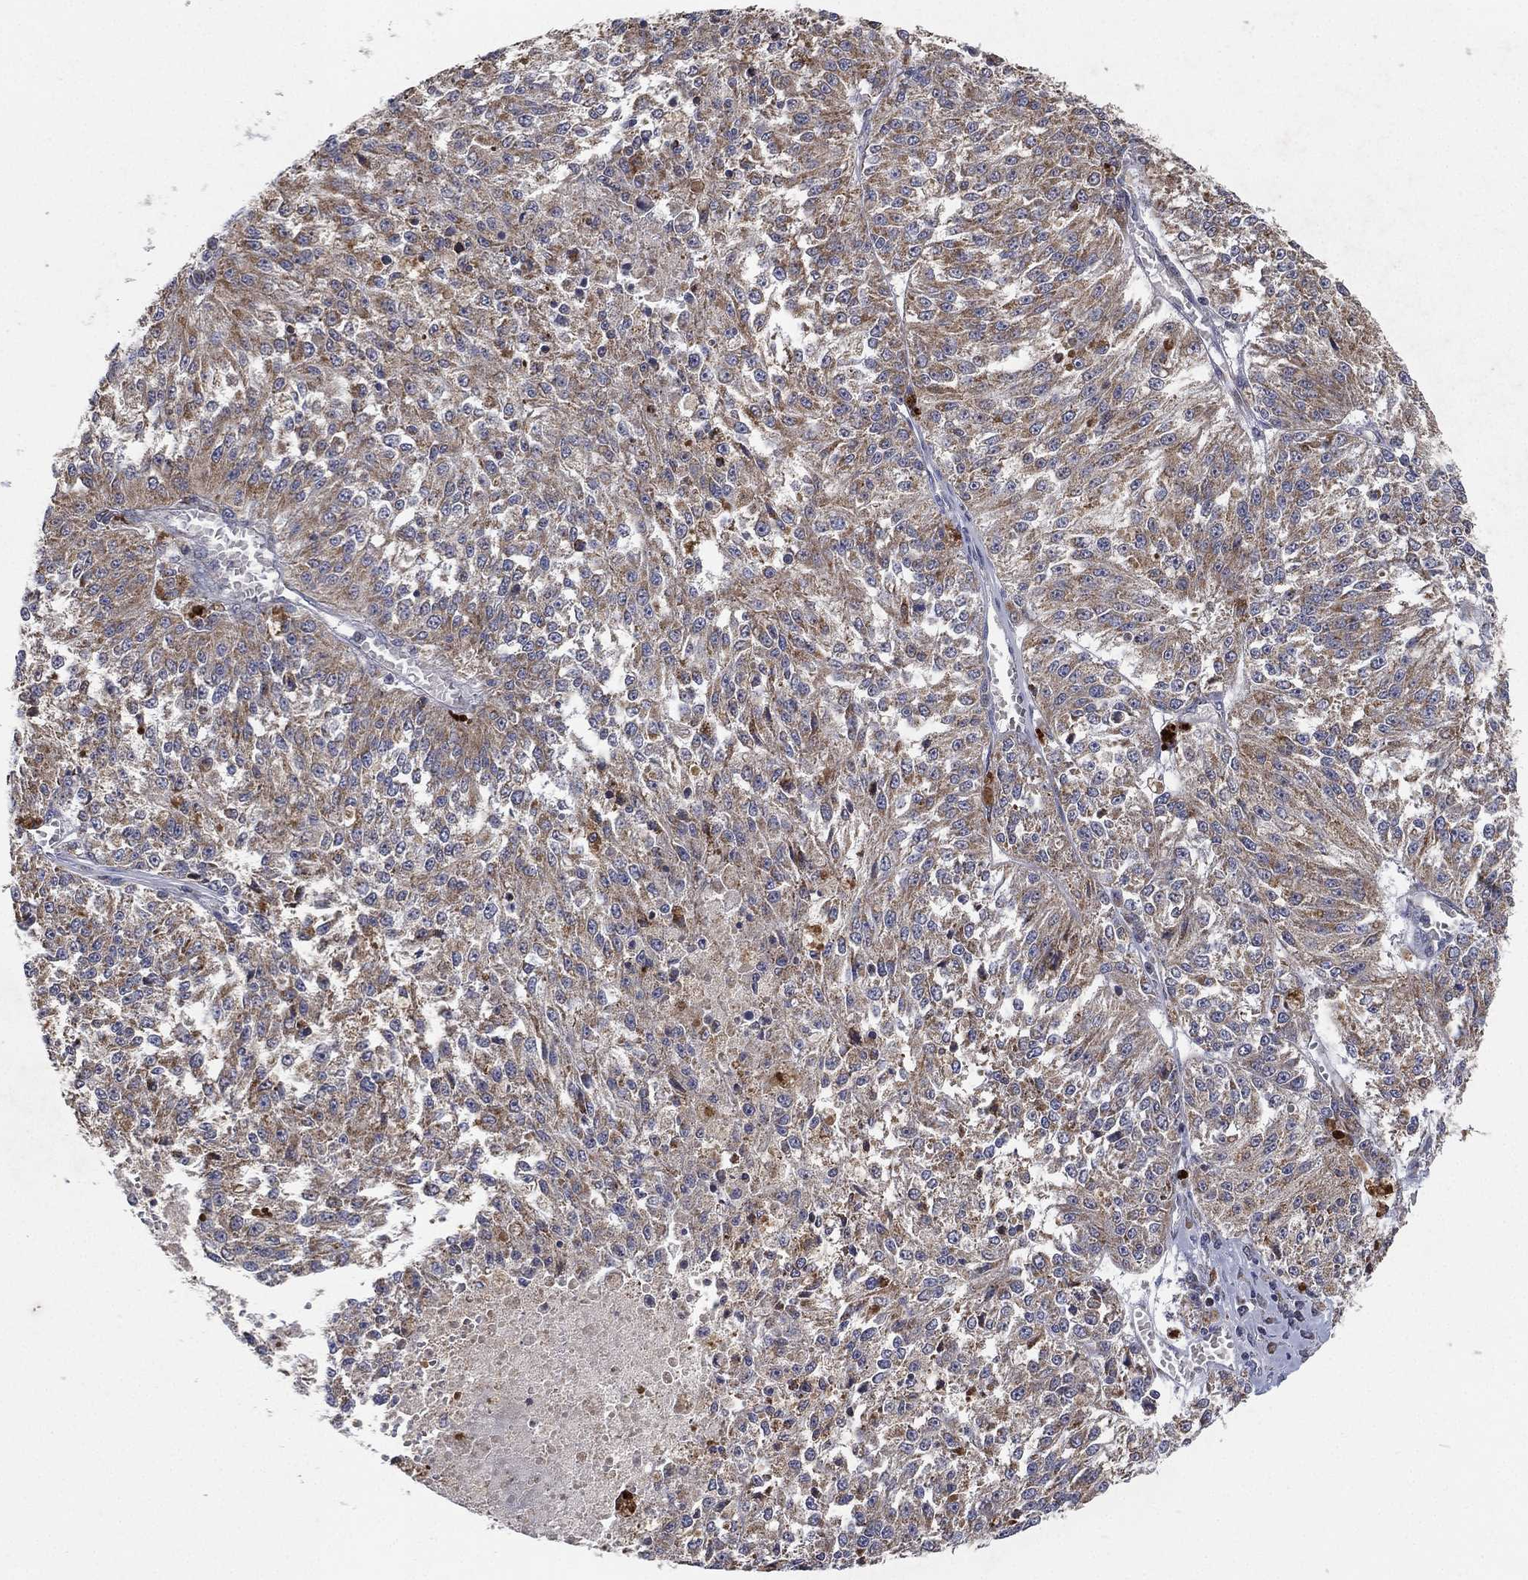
{"staining": {"intensity": "weak", "quantity": ">75%", "location": "cytoplasmic/membranous"}, "tissue": "melanoma", "cell_type": "Tumor cells", "image_type": "cancer", "snomed": [{"axis": "morphology", "description": "Malignant melanoma, Metastatic site"}, {"axis": "topography", "description": "Lymph node"}], "caption": "Weak cytoplasmic/membranous positivity for a protein is appreciated in approximately >75% of tumor cells of malignant melanoma (metastatic site) using immunohistochemistry (IHC).", "gene": "PSMG4", "patient": {"sex": "female", "age": 64}}